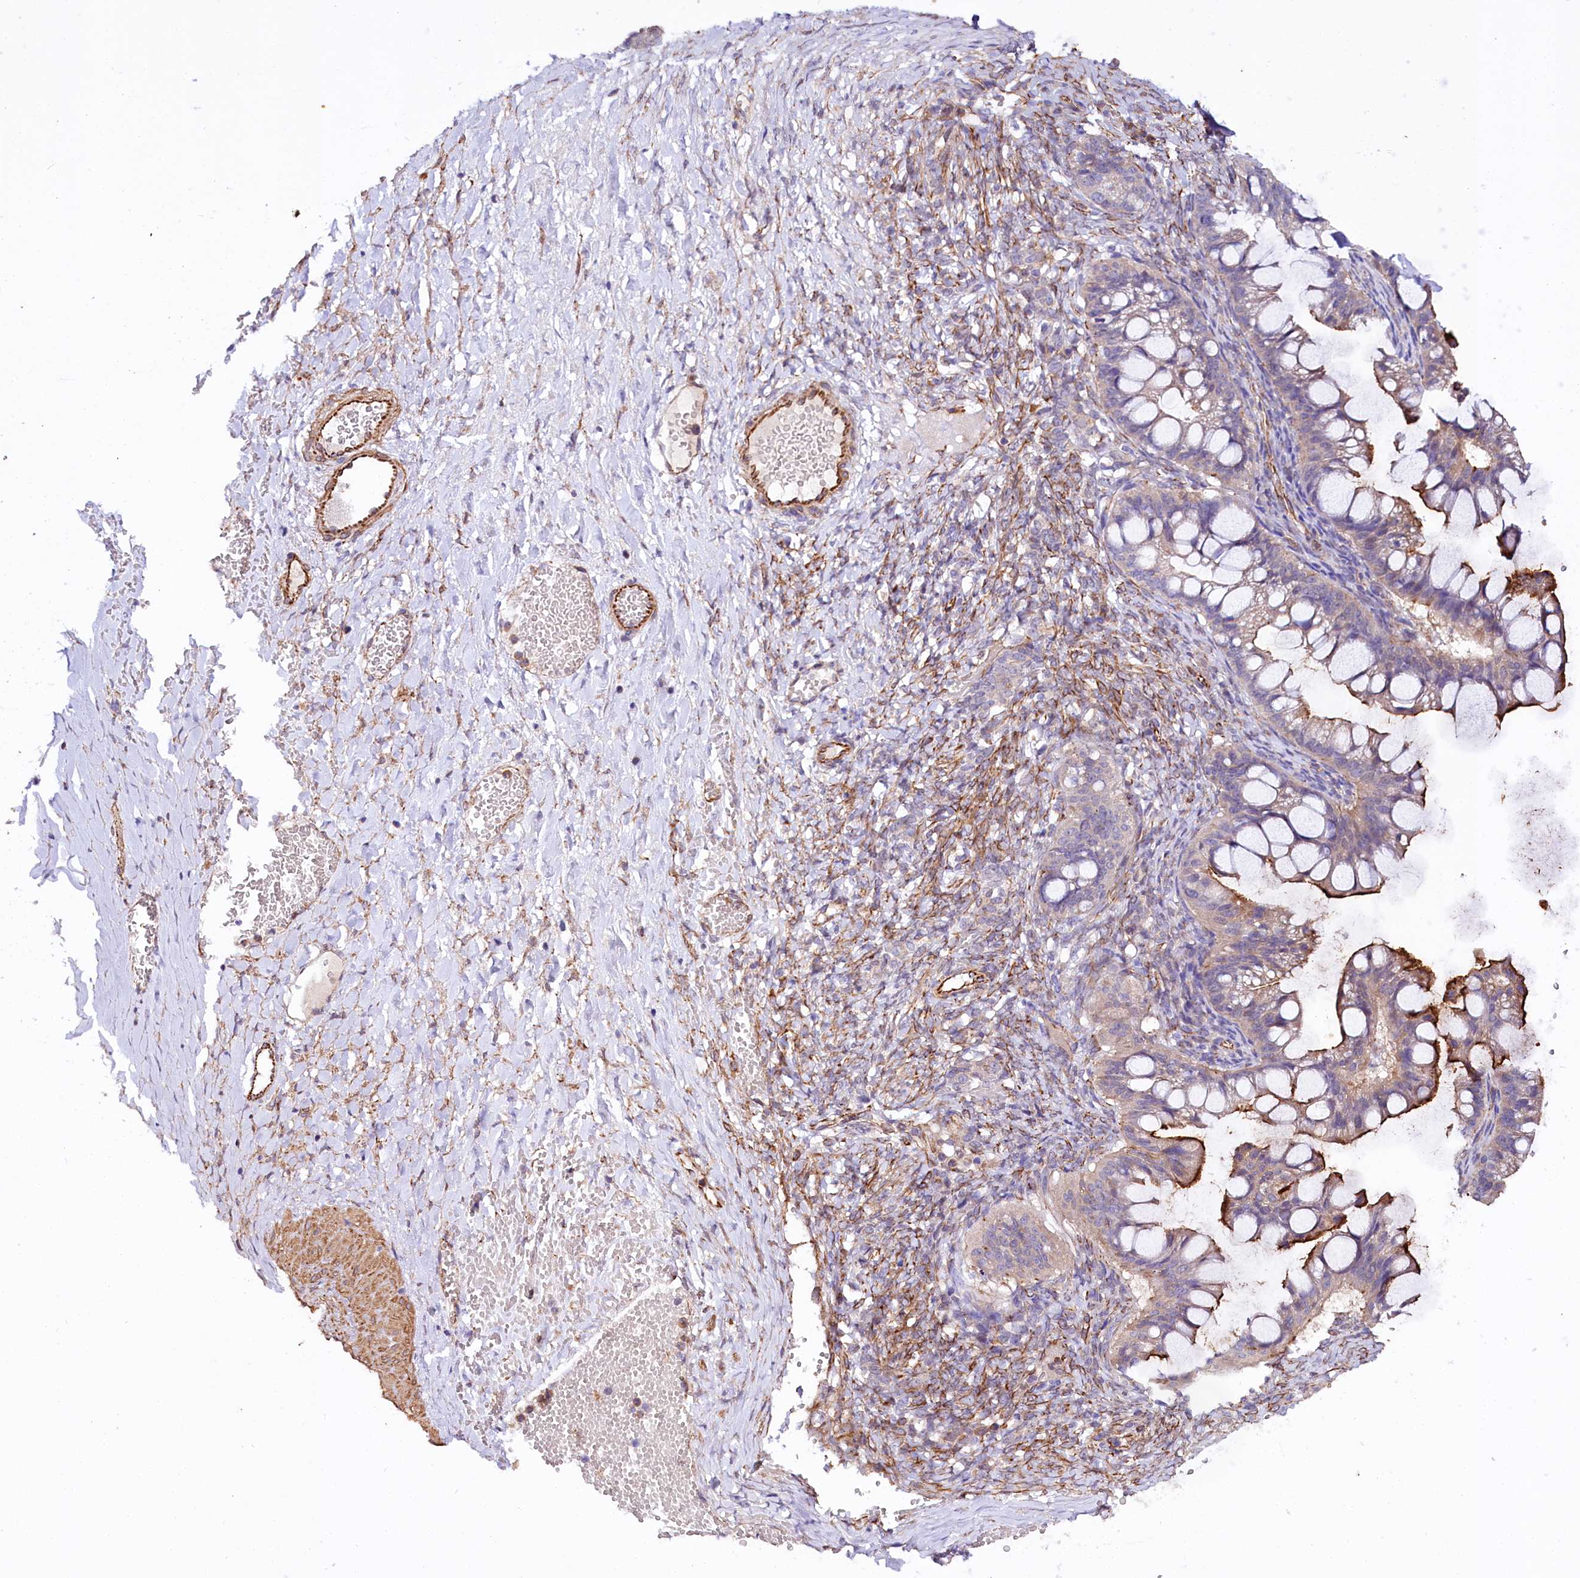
{"staining": {"intensity": "strong", "quantity": "<25%", "location": "cytoplasmic/membranous"}, "tissue": "ovarian cancer", "cell_type": "Tumor cells", "image_type": "cancer", "snomed": [{"axis": "morphology", "description": "Cystadenocarcinoma, mucinous, NOS"}, {"axis": "topography", "description": "Ovary"}], "caption": "Immunohistochemistry (DAB (3,3'-diaminobenzidine)) staining of ovarian mucinous cystadenocarcinoma exhibits strong cytoplasmic/membranous protein positivity in approximately <25% of tumor cells.", "gene": "TTC12", "patient": {"sex": "female", "age": 73}}